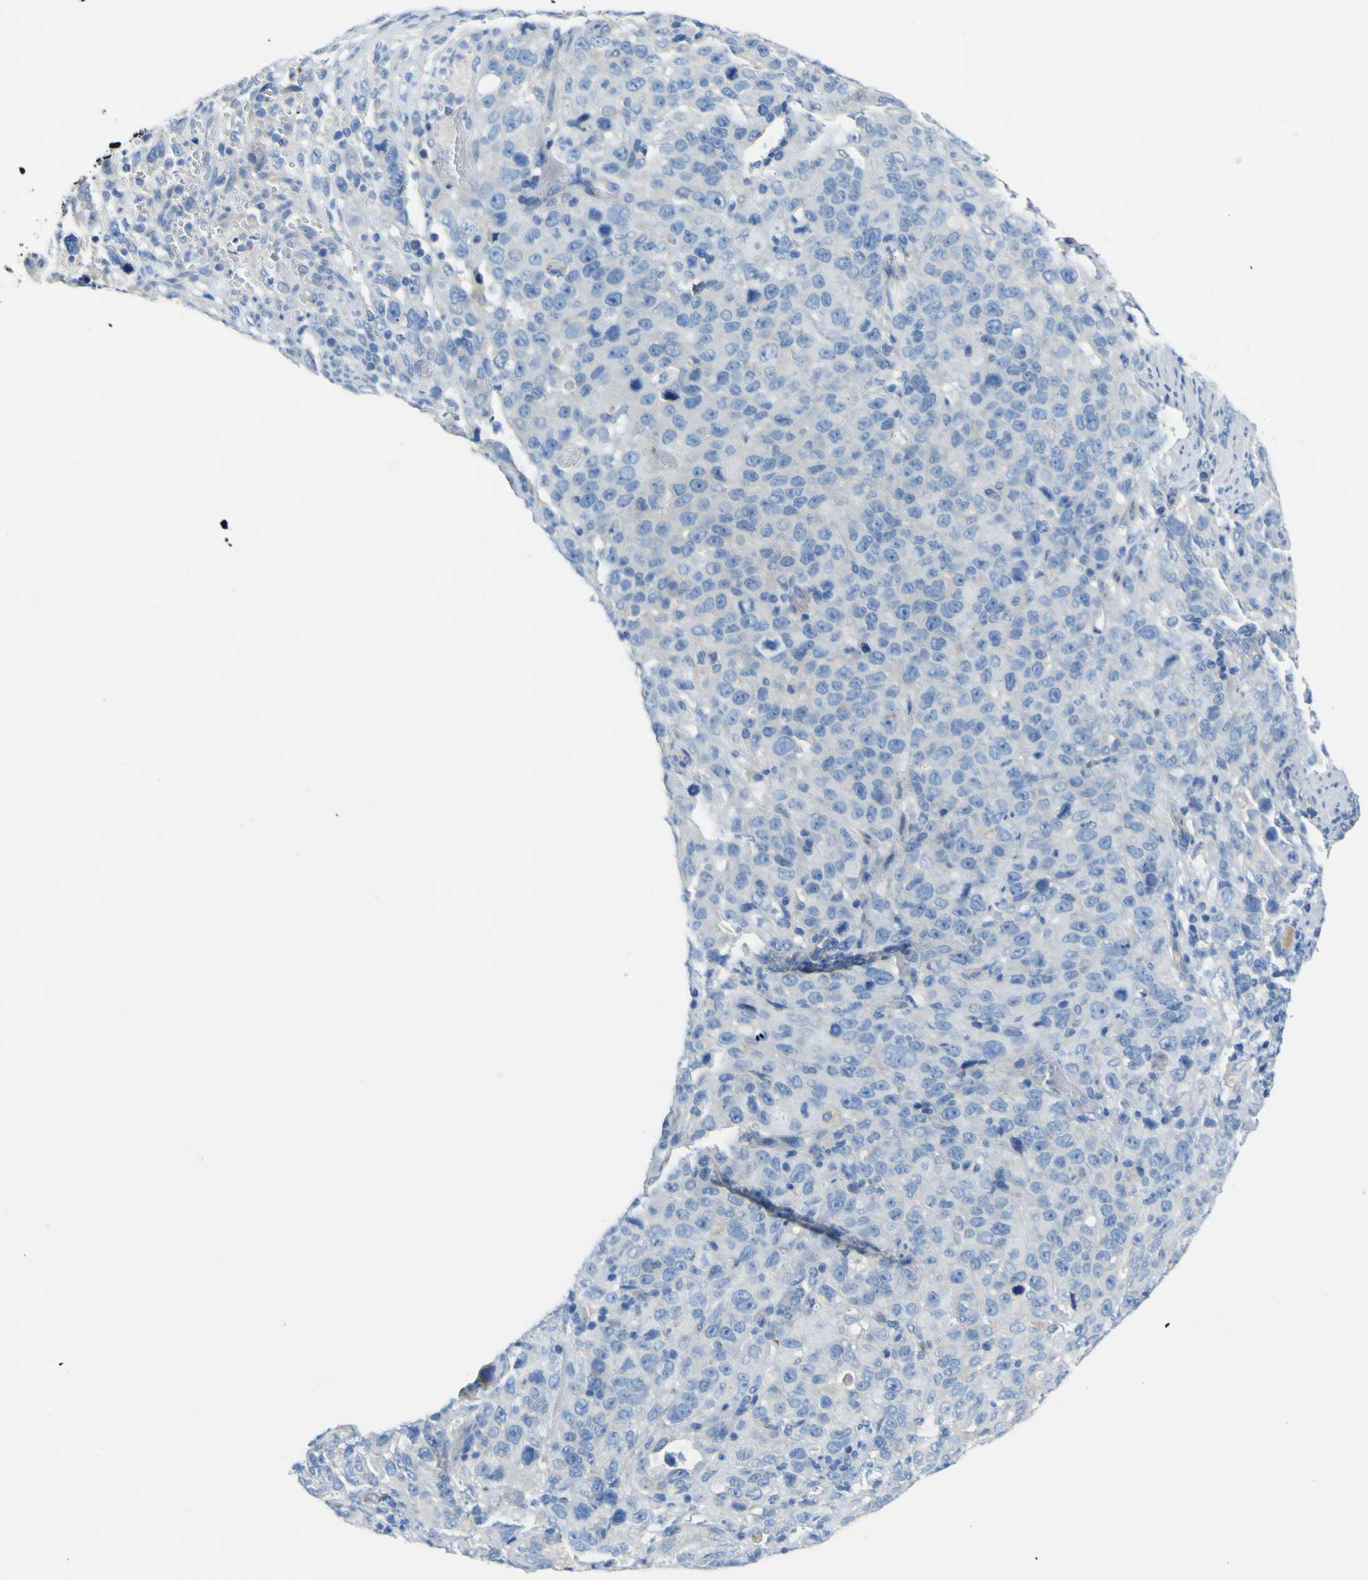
{"staining": {"intensity": "negative", "quantity": "none", "location": "none"}, "tissue": "stomach cancer", "cell_type": "Tumor cells", "image_type": "cancer", "snomed": [{"axis": "morphology", "description": "Normal tissue, NOS"}, {"axis": "morphology", "description": "Adenocarcinoma, NOS"}, {"axis": "topography", "description": "Stomach"}], "caption": "A photomicrograph of human stomach adenocarcinoma is negative for staining in tumor cells.", "gene": "ADGRA2", "patient": {"sex": "male", "age": 48}}